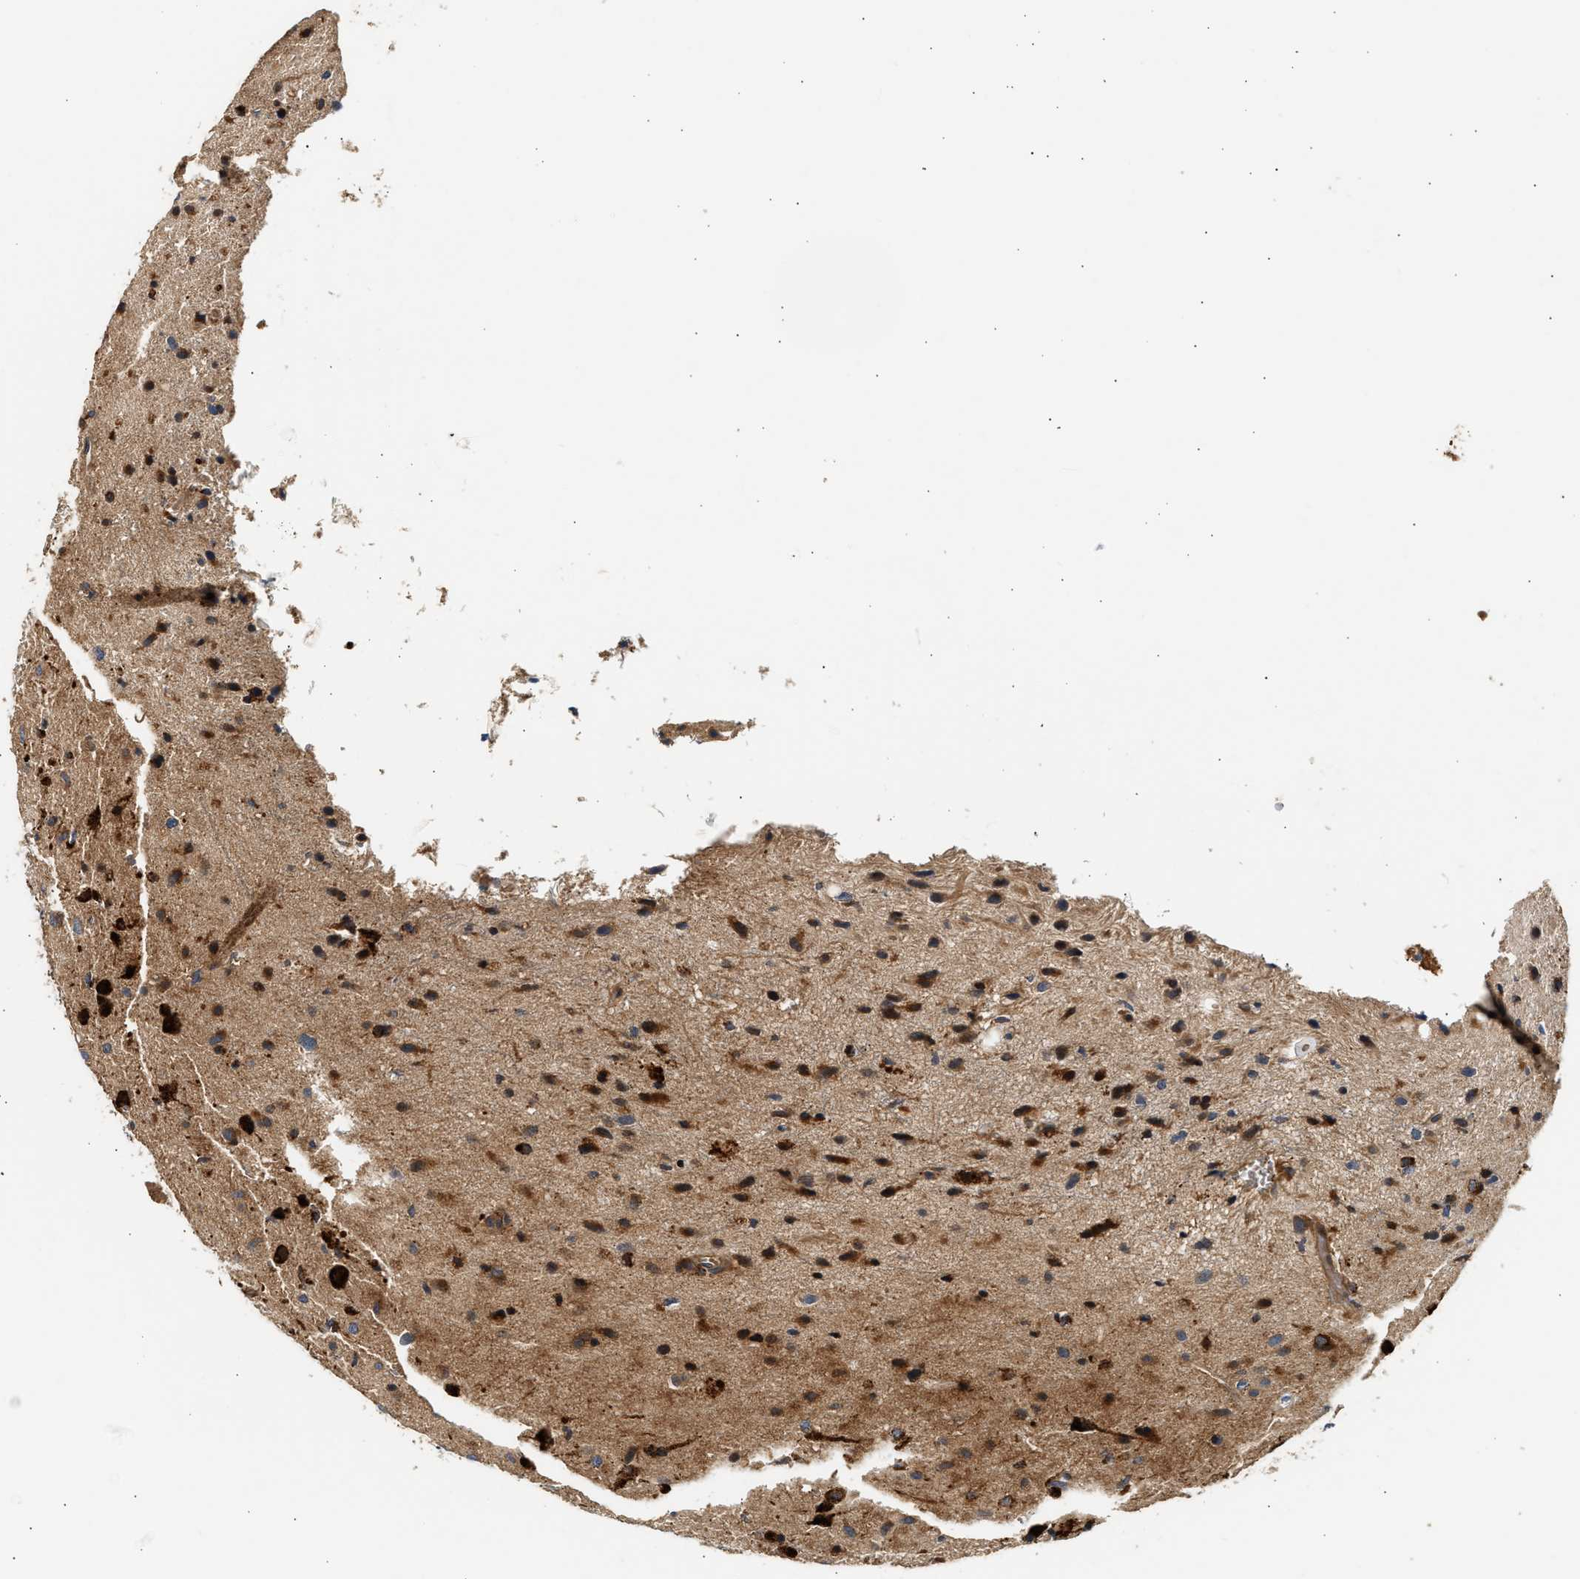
{"staining": {"intensity": "moderate", "quantity": ">75%", "location": "cytoplasmic/membranous"}, "tissue": "glioma", "cell_type": "Tumor cells", "image_type": "cancer", "snomed": [{"axis": "morphology", "description": "Glioma, malignant, Low grade"}, {"axis": "topography", "description": "Brain"}], "caption": "A brown stain highlights moderate cytoplasmic/membranous positivity of a protein in human glioma tumor cells. The protein of interest is stained brown, and the nuclei are stained in blue (DAB IHC with brightfield microscopy, high magnification).", "gene": "PLD3", "patient": {"sex": "male", "age": 77}}